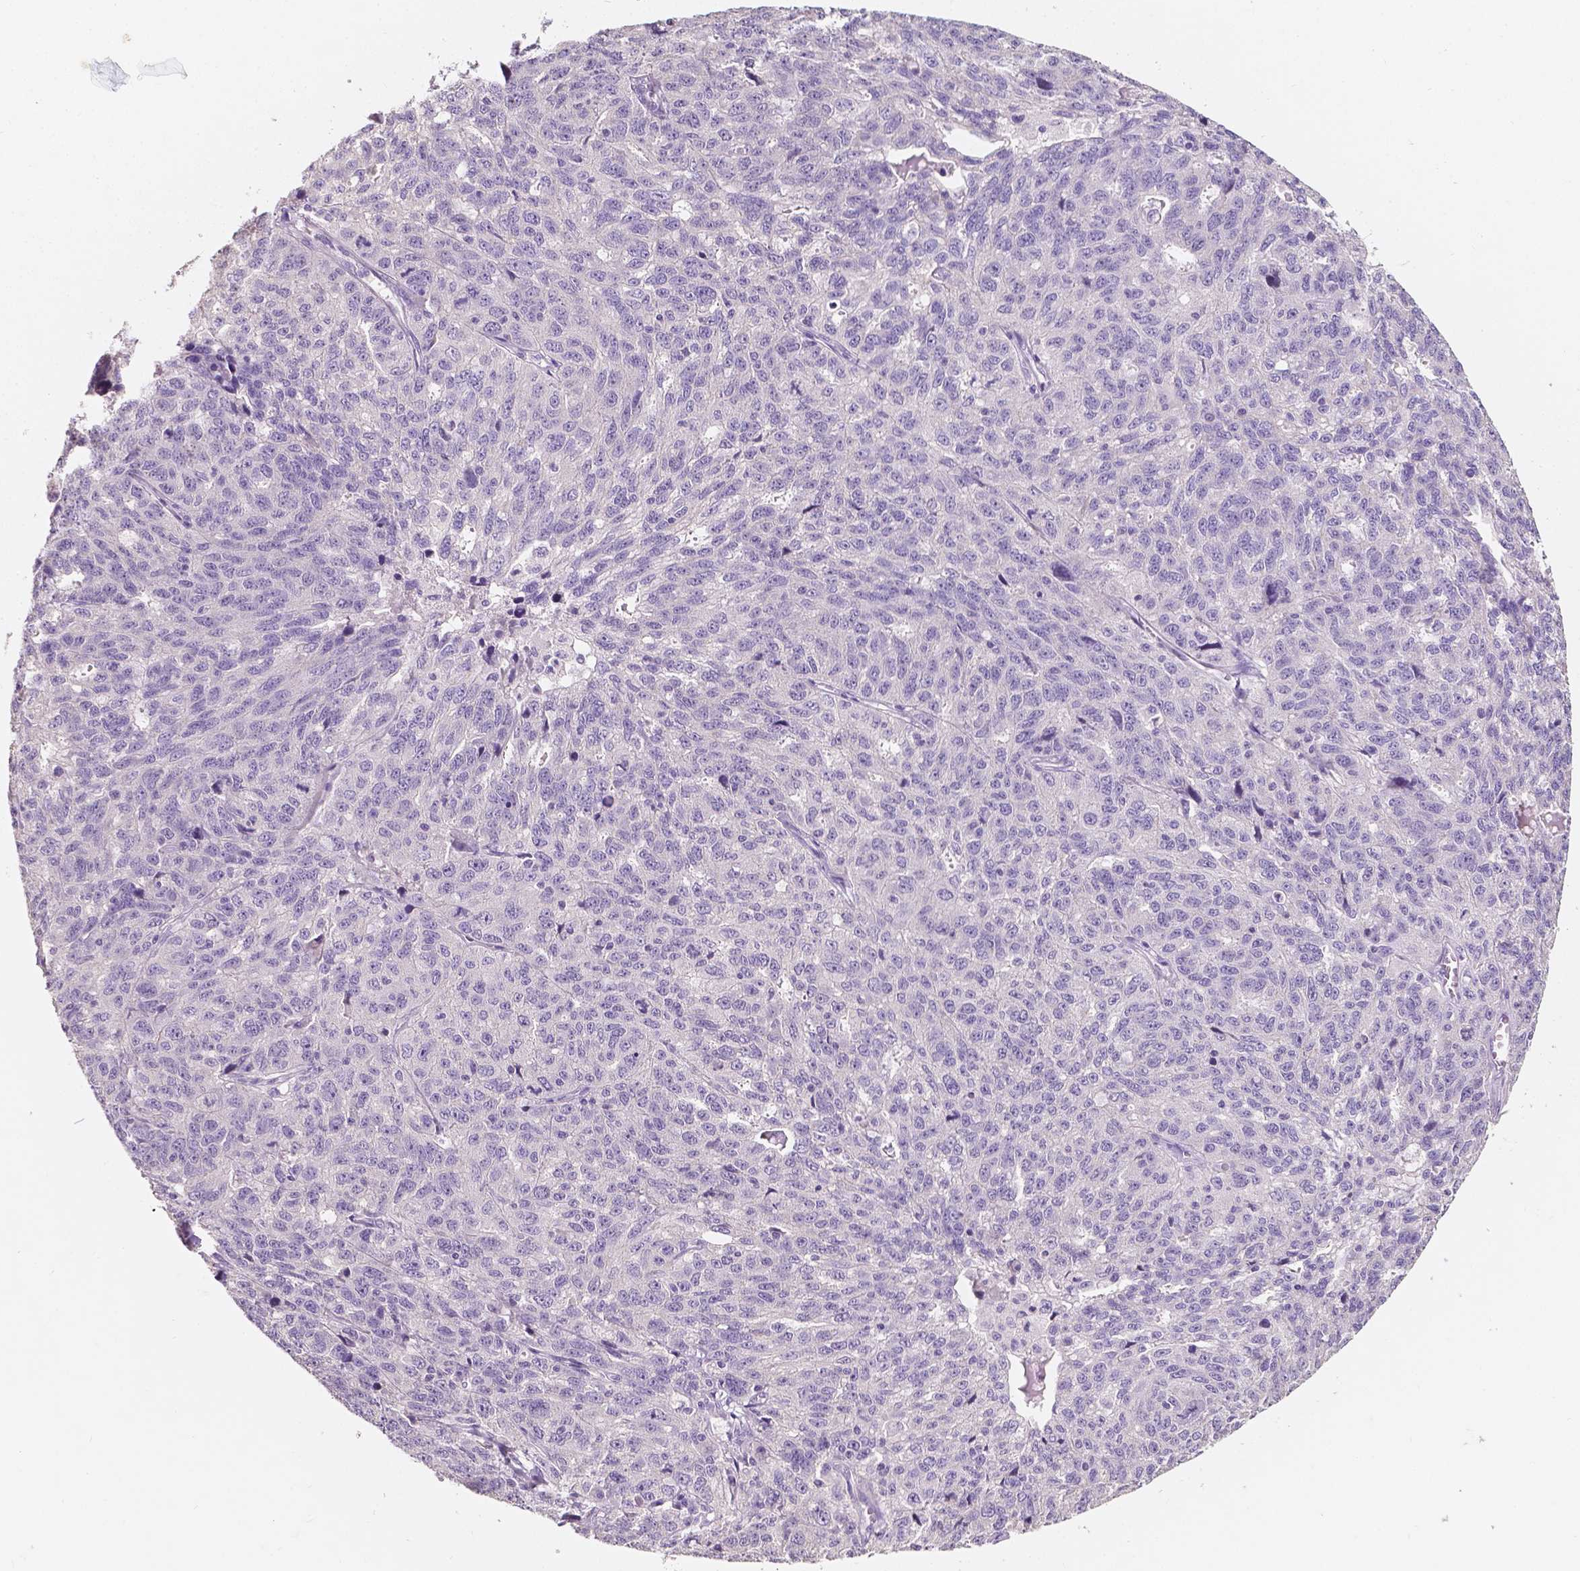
{"staining": {"intensity": "negative", "quantity": "none", "location": "none"}, "tissue": "ovarian cancer", "cell_type": "Tumor cells", "image_type": "cancer", "snomed": [{"axis": "morphology", "description": "Cystadenocarcinoma, serous, NOS"}, {"axis": "topography", "description": "Ovary"}], "caption": "The histopathology image shows no significant positivity in tumor cells of ovarian cancer.", "gene": "TAL1", "patient": {"sex": "female", "age": 71}}